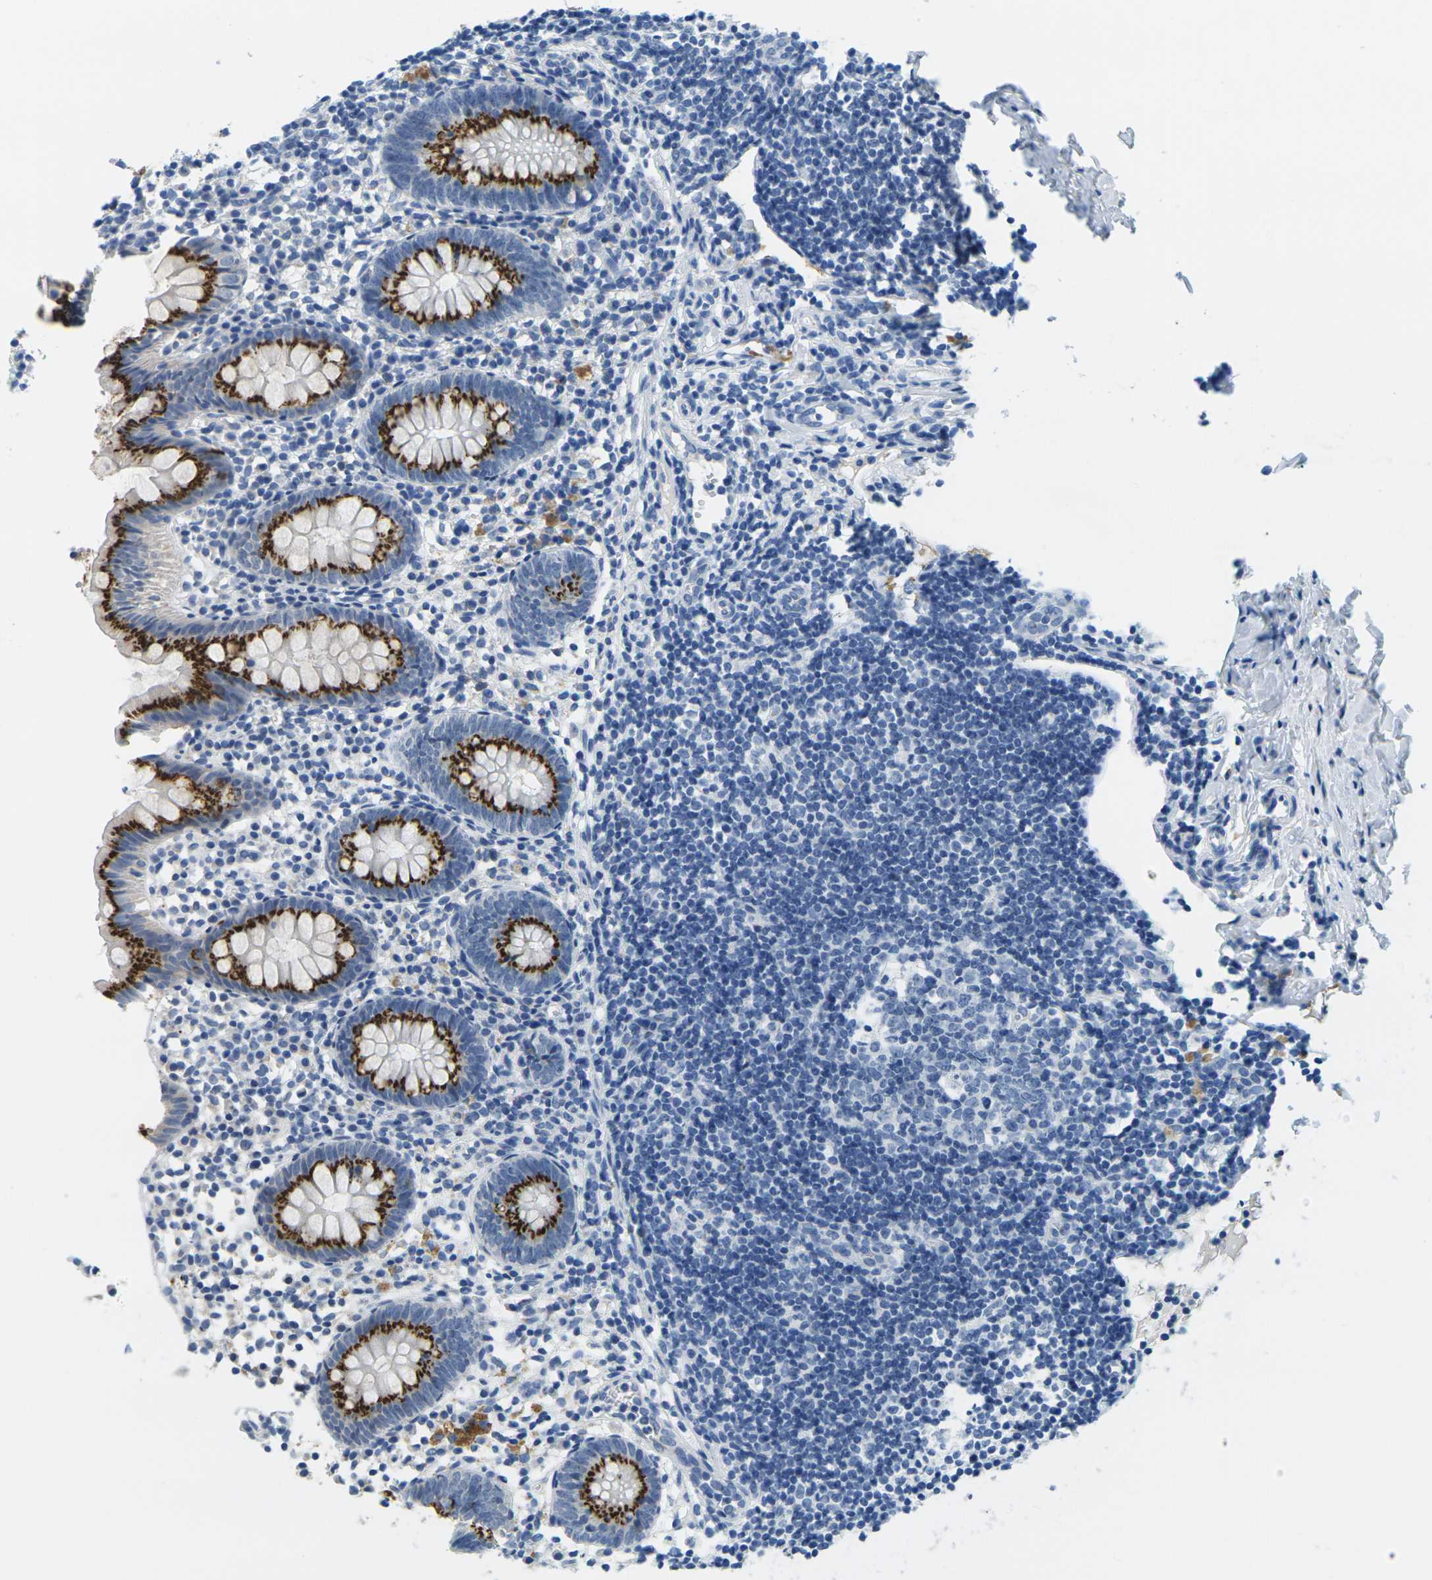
{"staining": {"intensity": "strong", "quantity": ">75%", "location": "cytoplasmic/membranous"}, "tissue": "appendix", "cell_type": "Glandular cells", "image_type": "normal", "snomed": [{"axis": "morphology", "description": "Normal tissue, NOS"}, {"axis": "topography", "description": "Appendix"}], "caption": "Human appendix stained with a brown dye exhibits strong cytoplasmic/membranous positive expression in about >75% of glandular cells.", "gene": "FAM3D", "patient": {"sex": "female", "age": 20}}